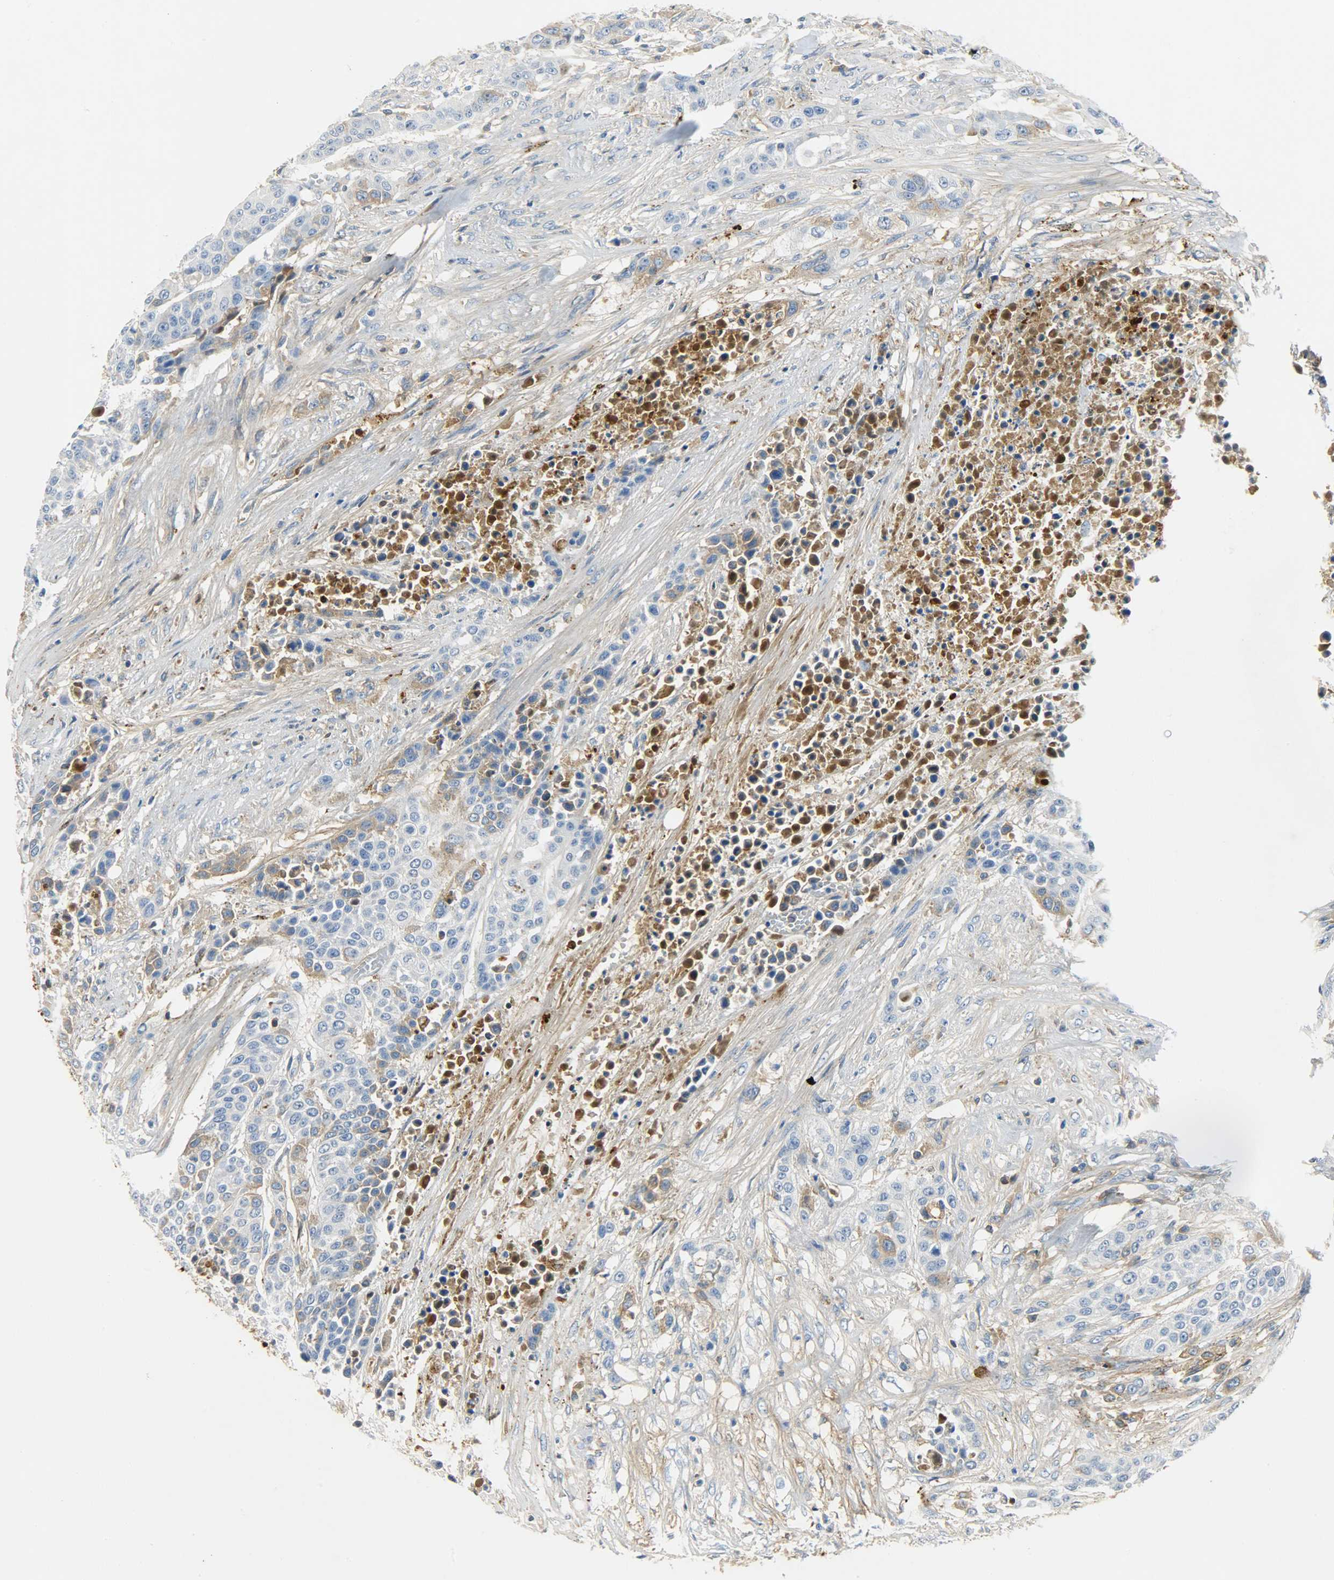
{"staining": {"intensity": "weak", "quantity": "<25%", "location": "cytoplasmic/membranous"}, "tissue": "urothelial cancer", "cell_type": "Tumor cells", "image_type": "cancer", "snomed": [{"axis": "morphology", "description": "Urothelial carcinoma, High grade"}, {"axis": "topography", "description": "Urinary bladder"}], "caption": "IHC photomicrograph of neoplastic tissue: human urothelial carcinoma (high-grade) stained with DAB (3,3'-diaminobenzidine) demonstrates no significant protein positivity in tumor cells. (DAB (3,3'-diaminobenzidine) immunohistochemistry (IHC) with hematoxylin counter stain).", "gene": "CRP", "patient": {"sex": "male", "age": 74}}